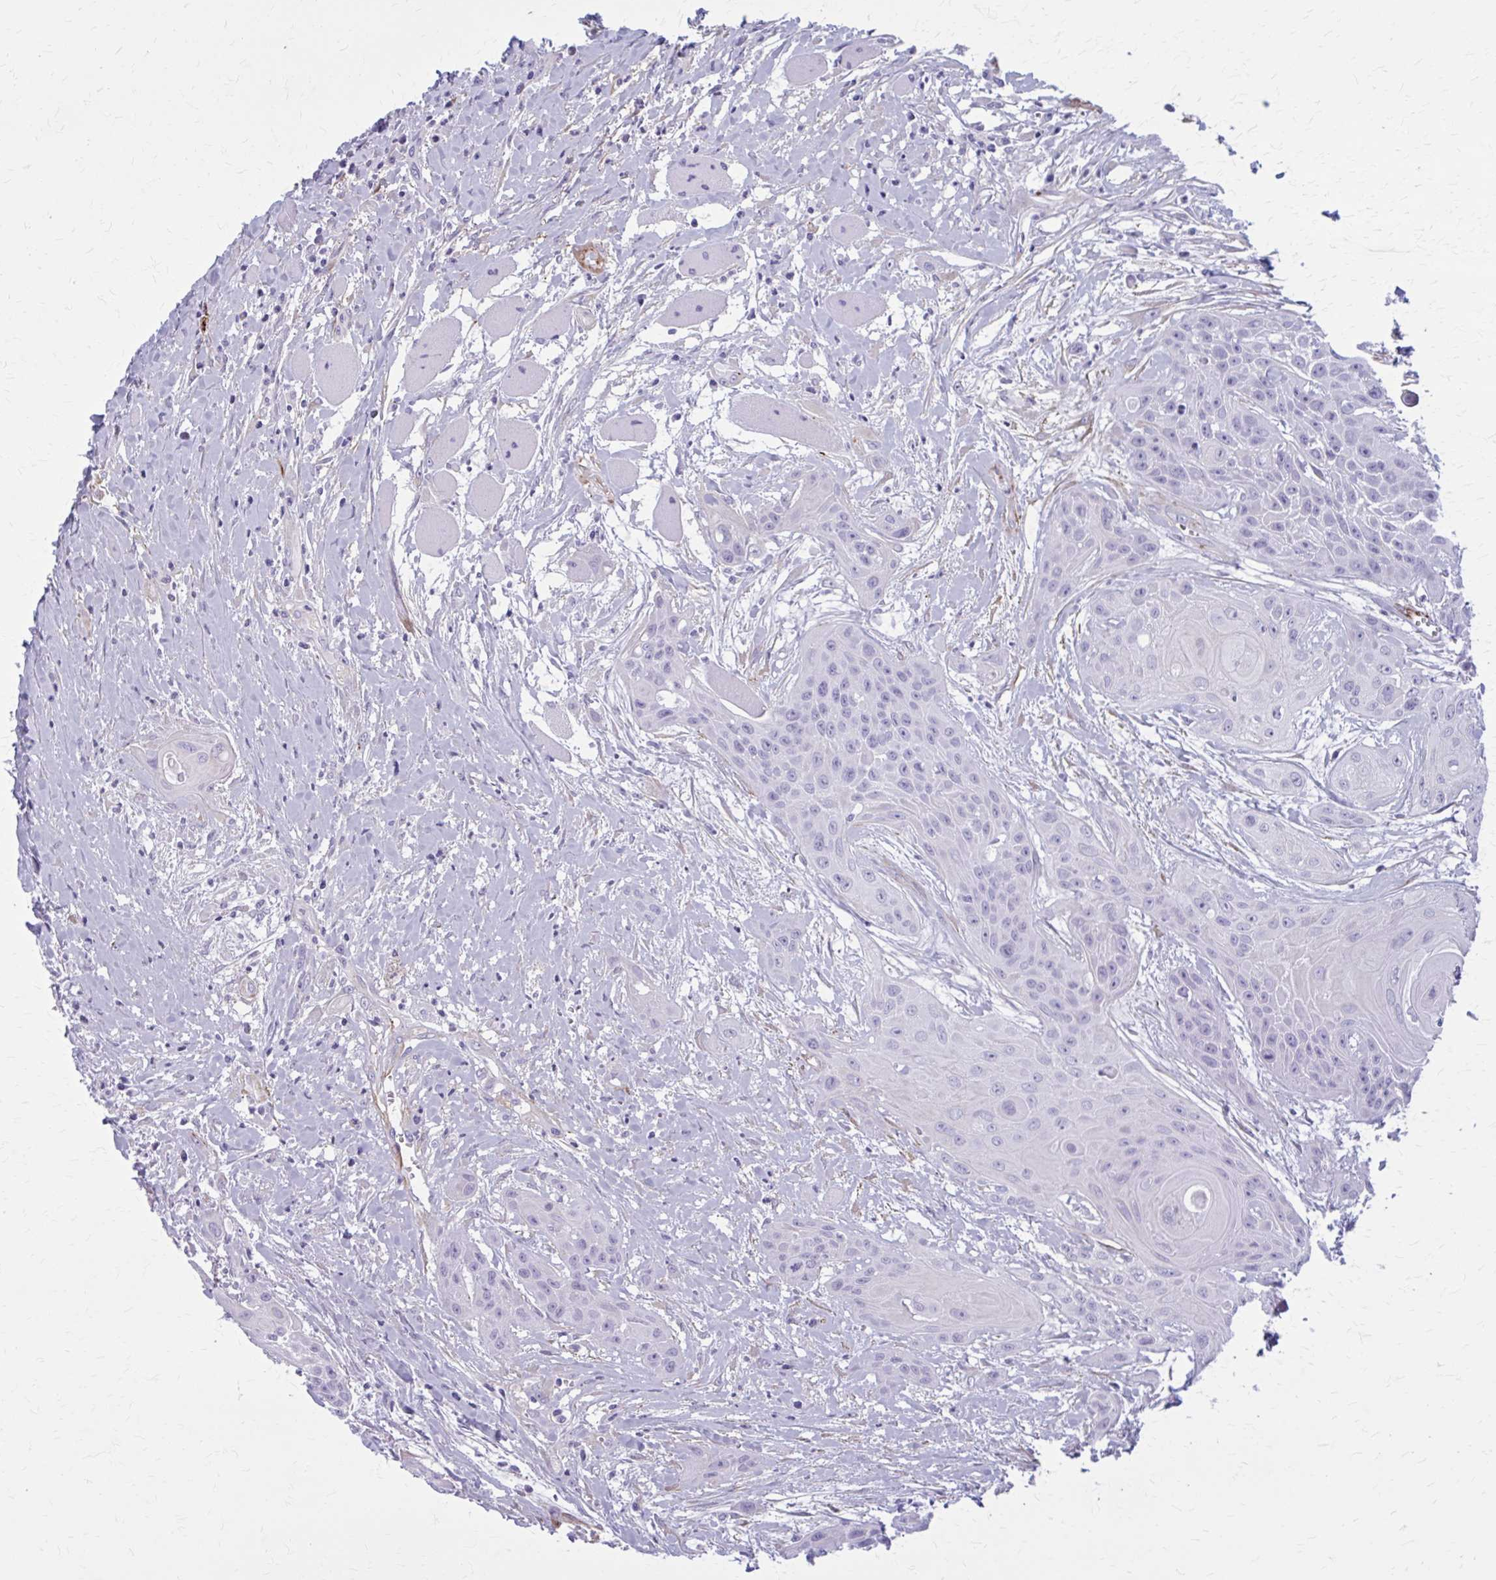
{"staining": {"intensity": "negative", "quantity": "none", "location": "none"}, "tissue": "head and neck cancer", "cell_type": "Tumor cells", "image_type": "cancer", "snomed": [{"axis": "morphology", "description": "Squamous cell carcinoma, NOS"}, {"axis": "topography", "description": "Head-Neck"}], "caption": "High power microscopy image of an immunohistochemistry histopathology image of head and neck squamous cell carcinoma, revealing no significant expression in tumor cells. The staining is performed using DAB (3,3'-diaminobenzidine) brown chromogen with nuclei counter-stained in using hematoxylin.", "gene": "AKAP12", "patient": {"sex": "female", "age": 73}}